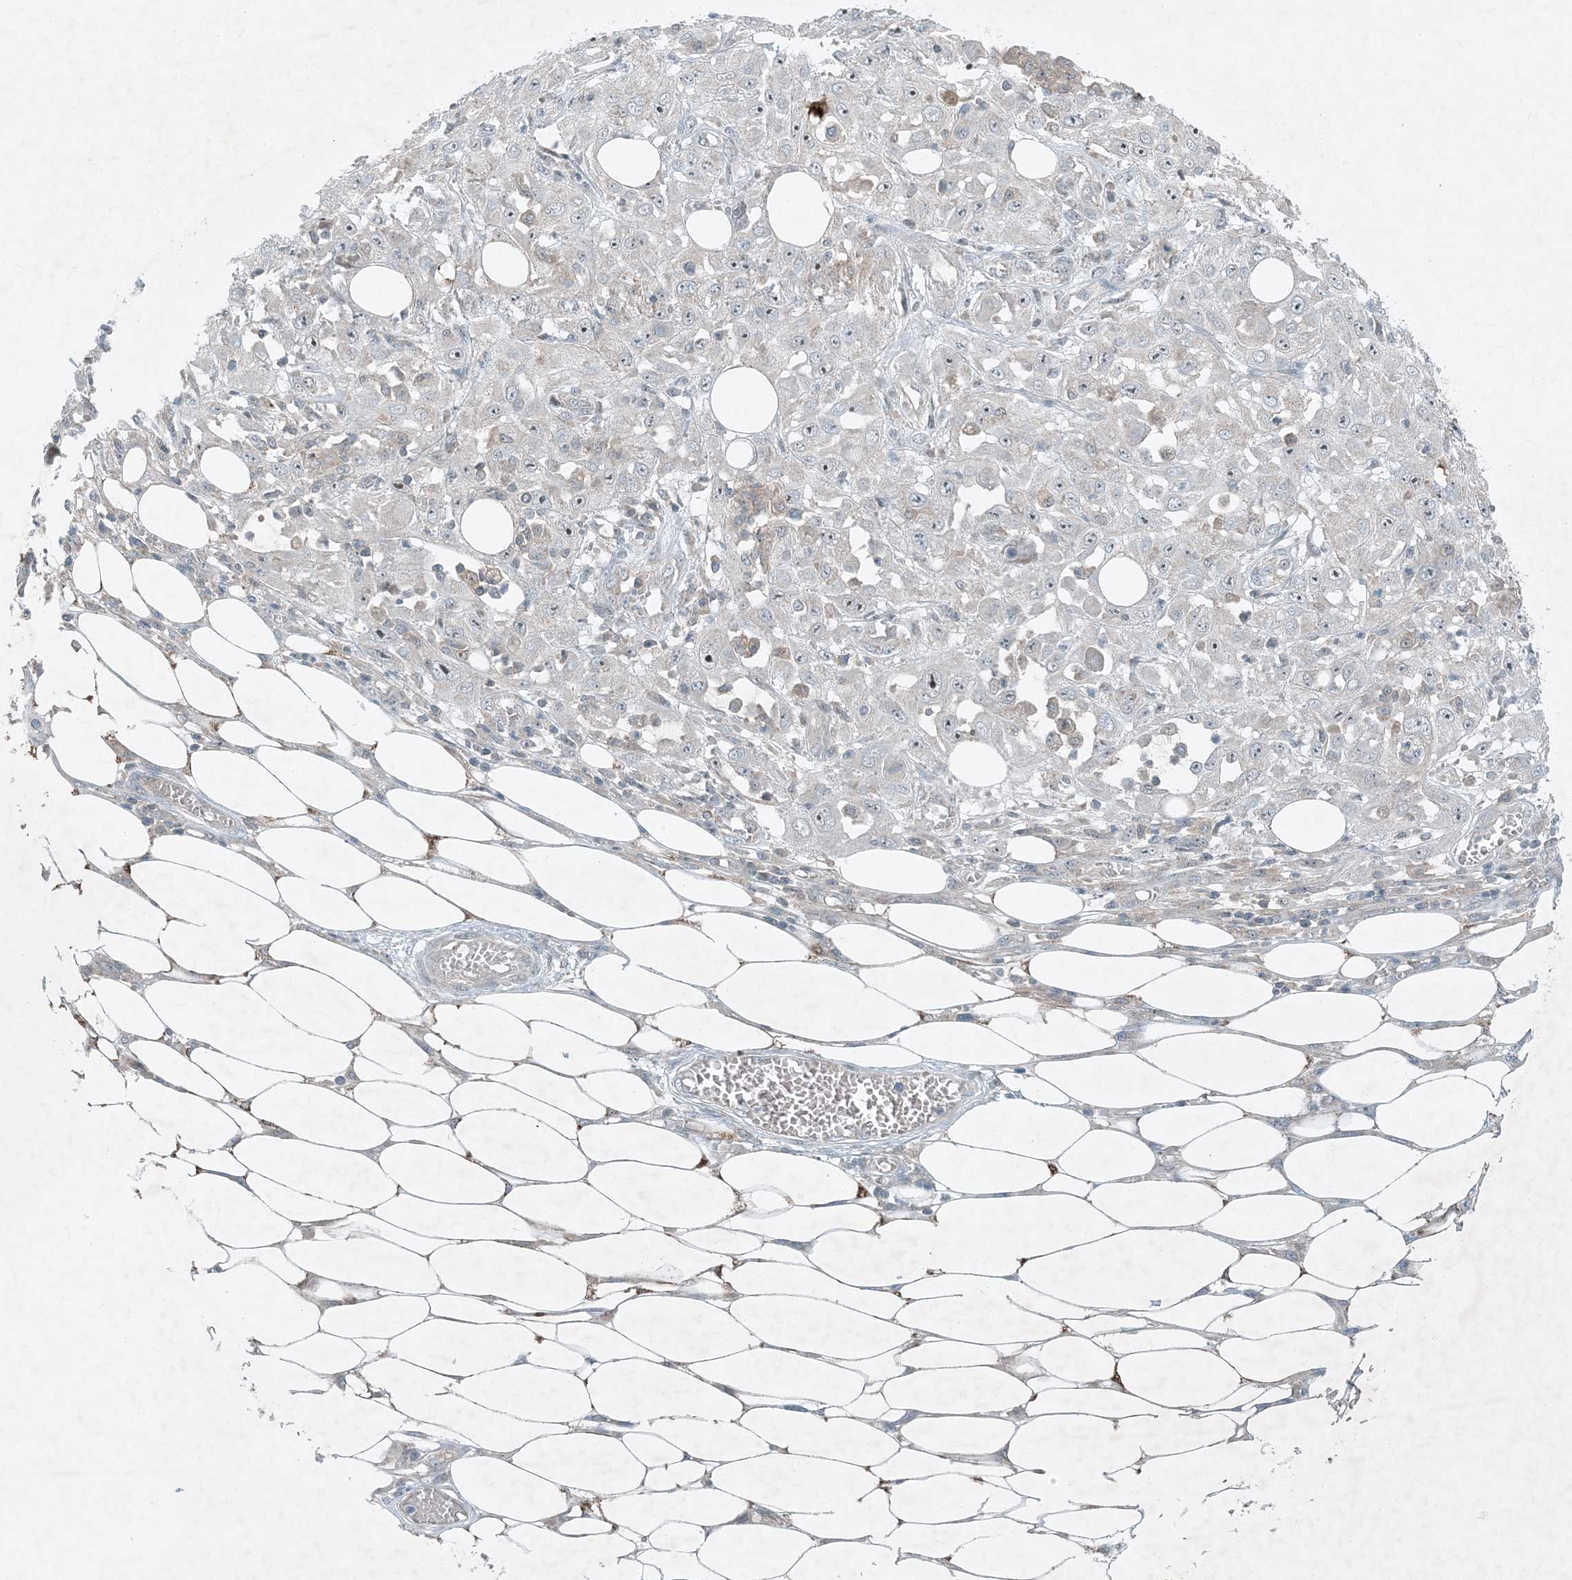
{"staining": {"intensity": "negative", "quantity": "none", "location": "none"}, "tissue": "skin cancer", "cell_type": "Tumor cells", "image_type": "cancer", "snomed": [{"axis": "morphology", "description": "Squamous cell carcinoma, NOS"}, {"axis": "morphology", "description": "Squamous cell carcinoma, metastatic, NOS"}, {"axis": "topography", "description": "Skin"}, {"axis": "topography", "description": "Lymph node"}], "caption": "Skin cancer (metastatic squamous cell carcinoma) was stained to show a protein in brown. There is no significant staining in tumor cells.", "gene": "MITD1", "patient": {"sex": "male", "age": 75}}